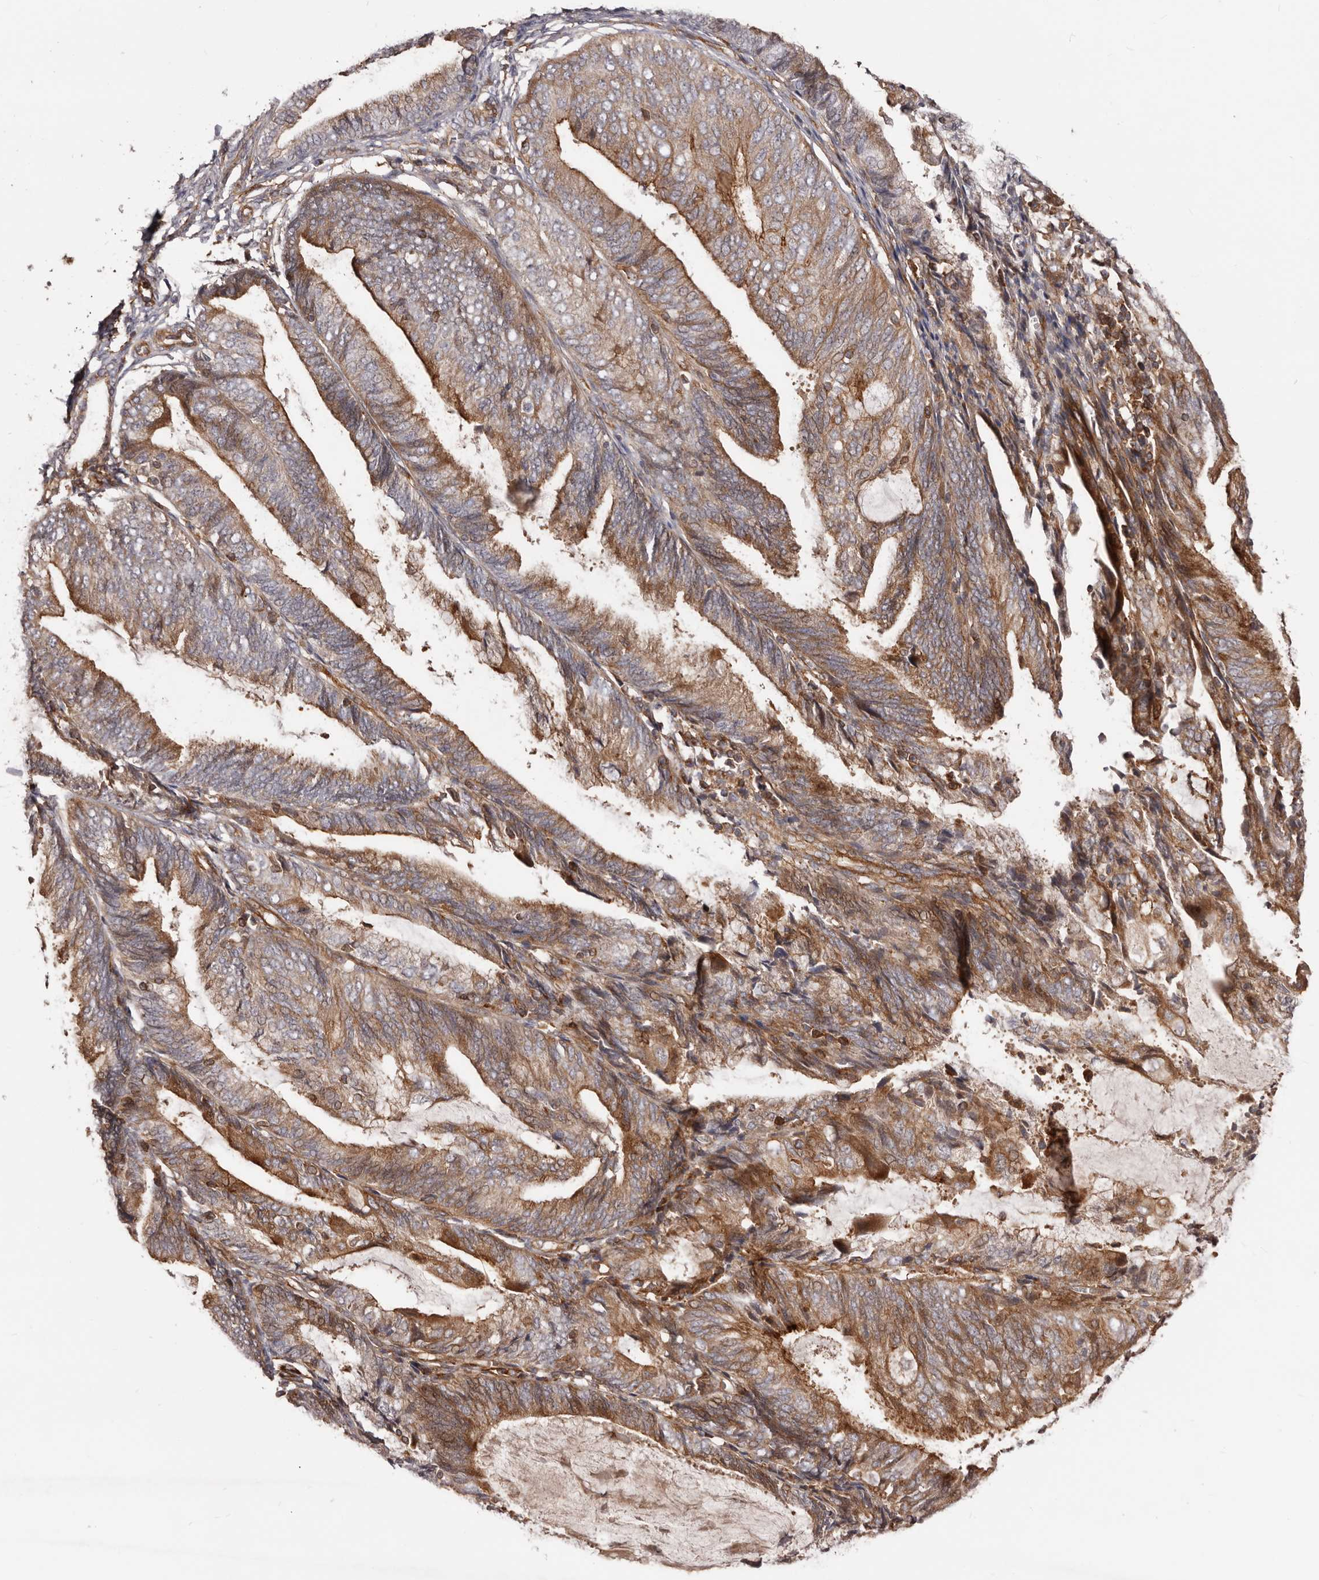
{"staining": {"intensity": "moderate", "quantity": ">75%", "location": "cytoplasmic/membranous"}, "tissue": "endometrial cancer", "cell_type": "Tumor cells", "image_type": "cancer", "snomed": [{"axis": "morphology", "description": "Adenocarcinoma, NOS"}, {"axis": "topography", "description": "Endometrium"}], "caption": "Endometrial adenocarcinoma stained for a protein (brown) exhibits moderate cytoplasmic/membranous positive expression in about >75% of tumor cells.", "gene": "GTPBP1", "patient": {"sex": "female", "age": 81}}